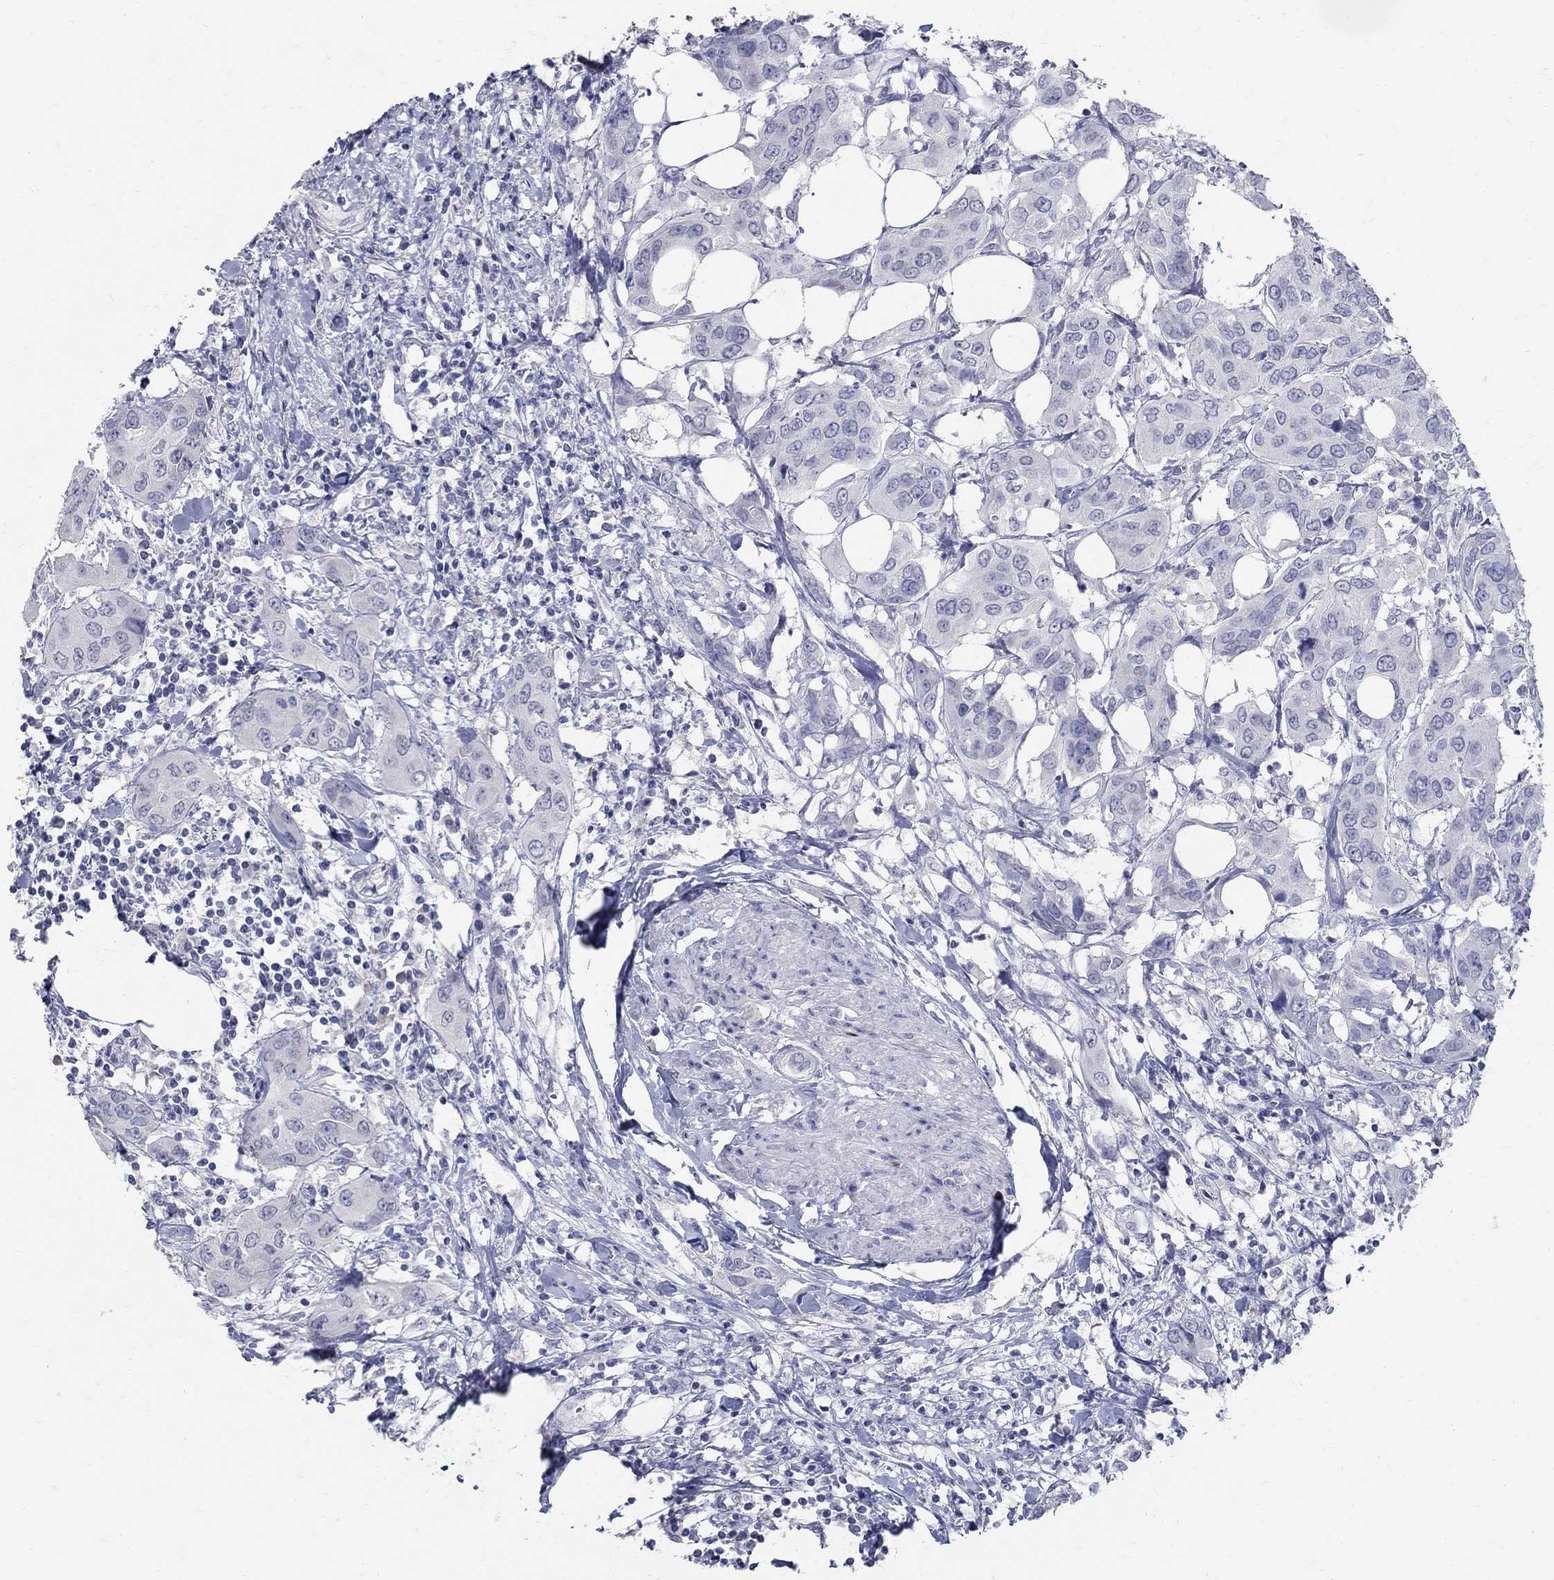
{"staining": {"intensity": "negative", "quantity": "none", "location": "none"}, "tissue": "urothelial cancer", "cell_type": "Tumor cells", "image_type": "cancer", "snomed": [{"axis": "morphology", "description": "Urothelial carcinoma, NOS"}, {"axis": "morphology", "description": "Urothelial carcinoma, High grade"}, {"axis": "topography", "description": "Urinary bladder"}], "caption": "The image shows no staining of tumor cells in high-grade urothelial carcinoma. (Immunohistochemistry, brightfield microscopy, high magnification).", "gene": "SOX2", "patient": {"sex": "male", "age": 63}}